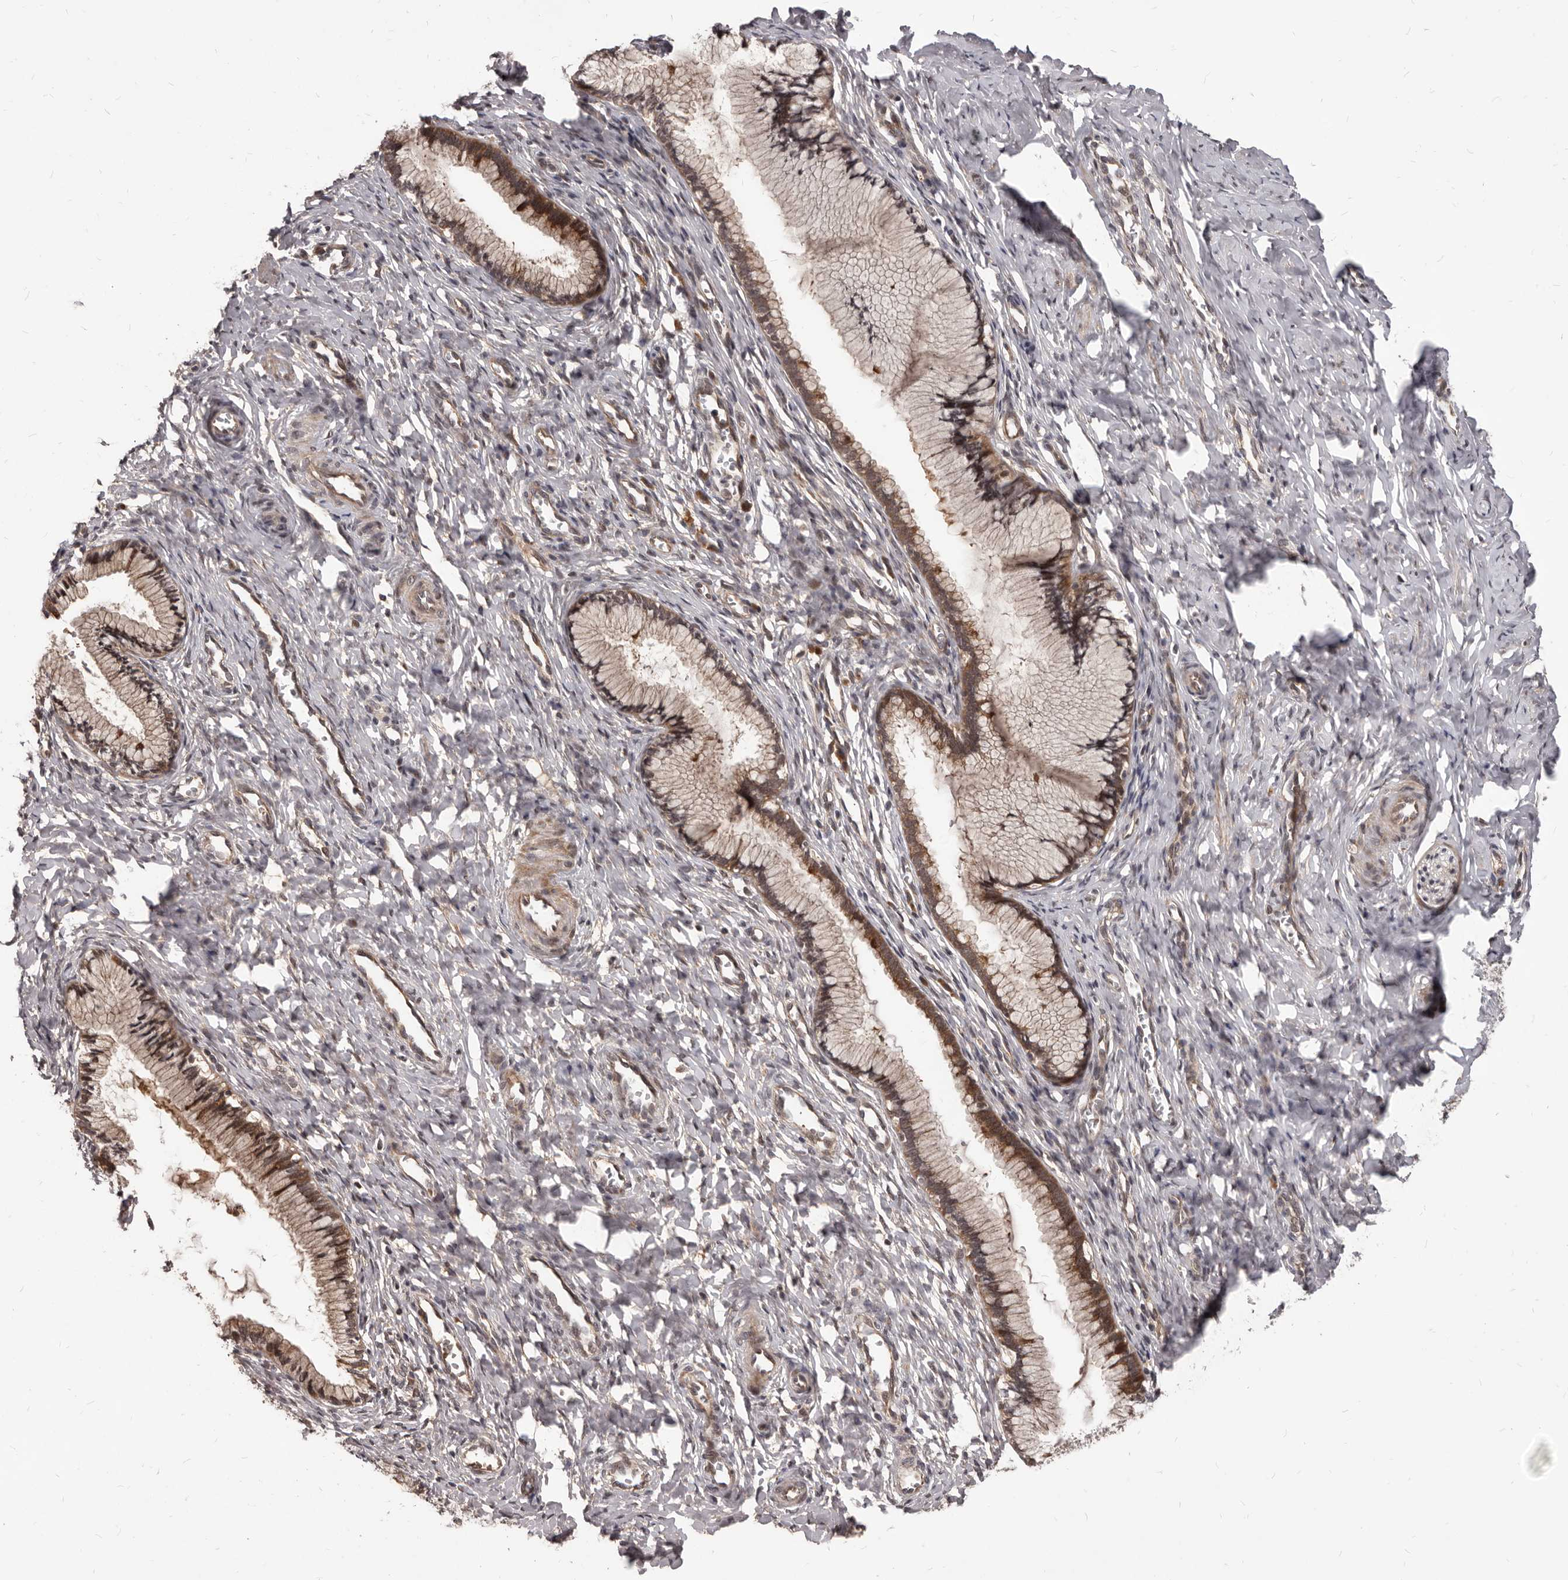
{"staining": {"intensity": "moderate", "quantity": ">75%", "location": "cytoplasmic/membranous"}, "tissue": "cervix", "cell_type": "Glandular cells", "image_type": "normal", "snomed": [{"axis": "morphology", "description": "Normal tissue, NOS"}, {"axis": "topography", "description": "Cervix"}], "caption": "Moderate cytoplasmic/membranous staining is appreciated in approximately >75% of glandular cells in normal cervix.", "gene": "GABPB2", "patient": {"sex": "female", "age": 27}}